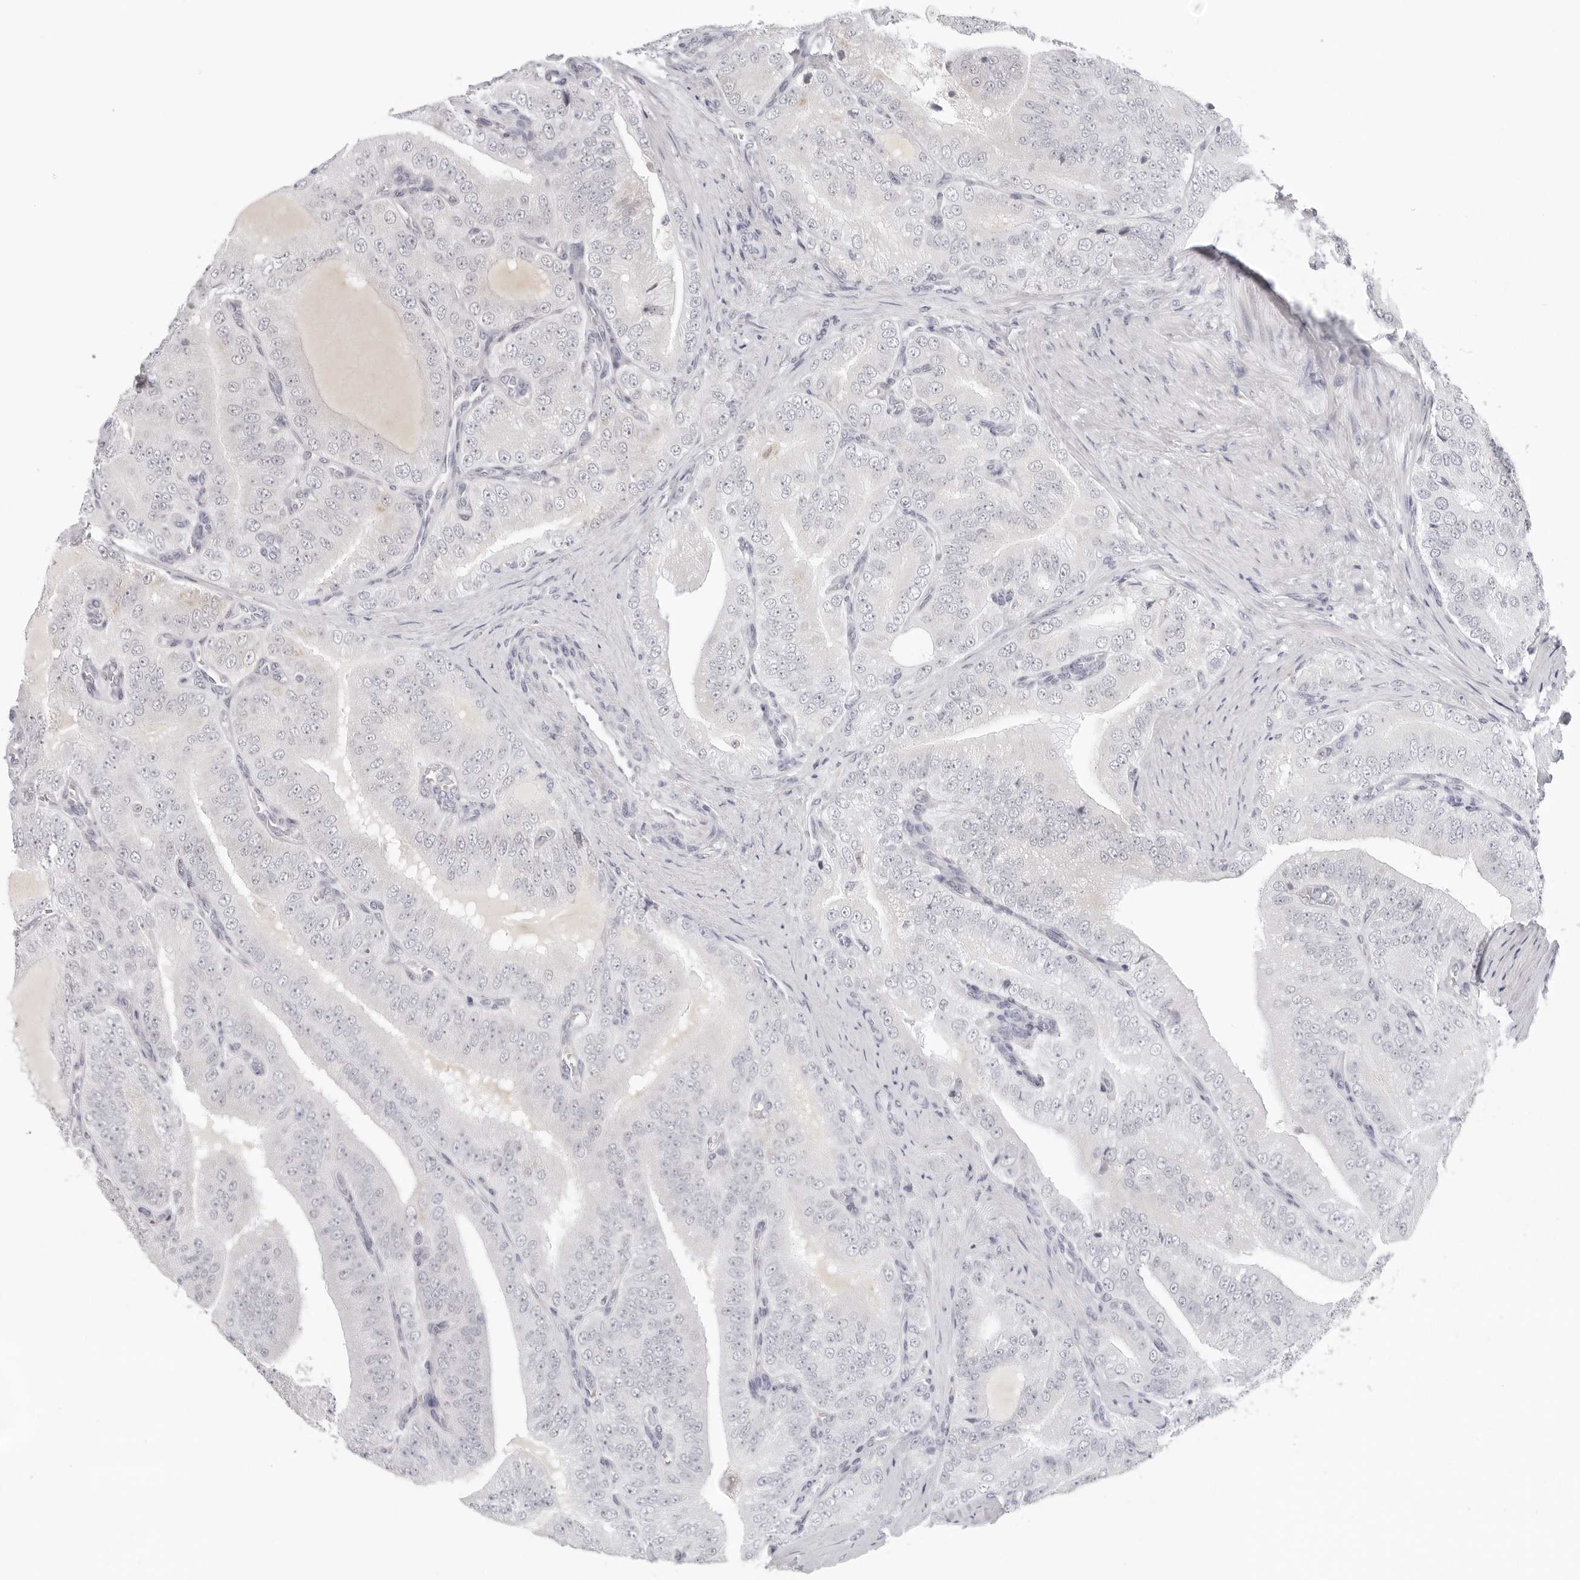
{"staining": {"intensity": "negative", "quantity": "none", "location": "none"}, "tissue": "prostate cancer", "cell_type": "Tumor cells", "image_type": "cancer", "snomed": [{"axis": "morphology", "description": "Adenocarcinoma, High grade"}, {"axis": "topography", "description": "Prostate"}], "caption": "Photomicrograph shows no protein positivity in tumor cells of prostate high-grade adenocarcinoma tissue.", "gene": "EDN2", "patient": {"sex": "male", "age": 58}}